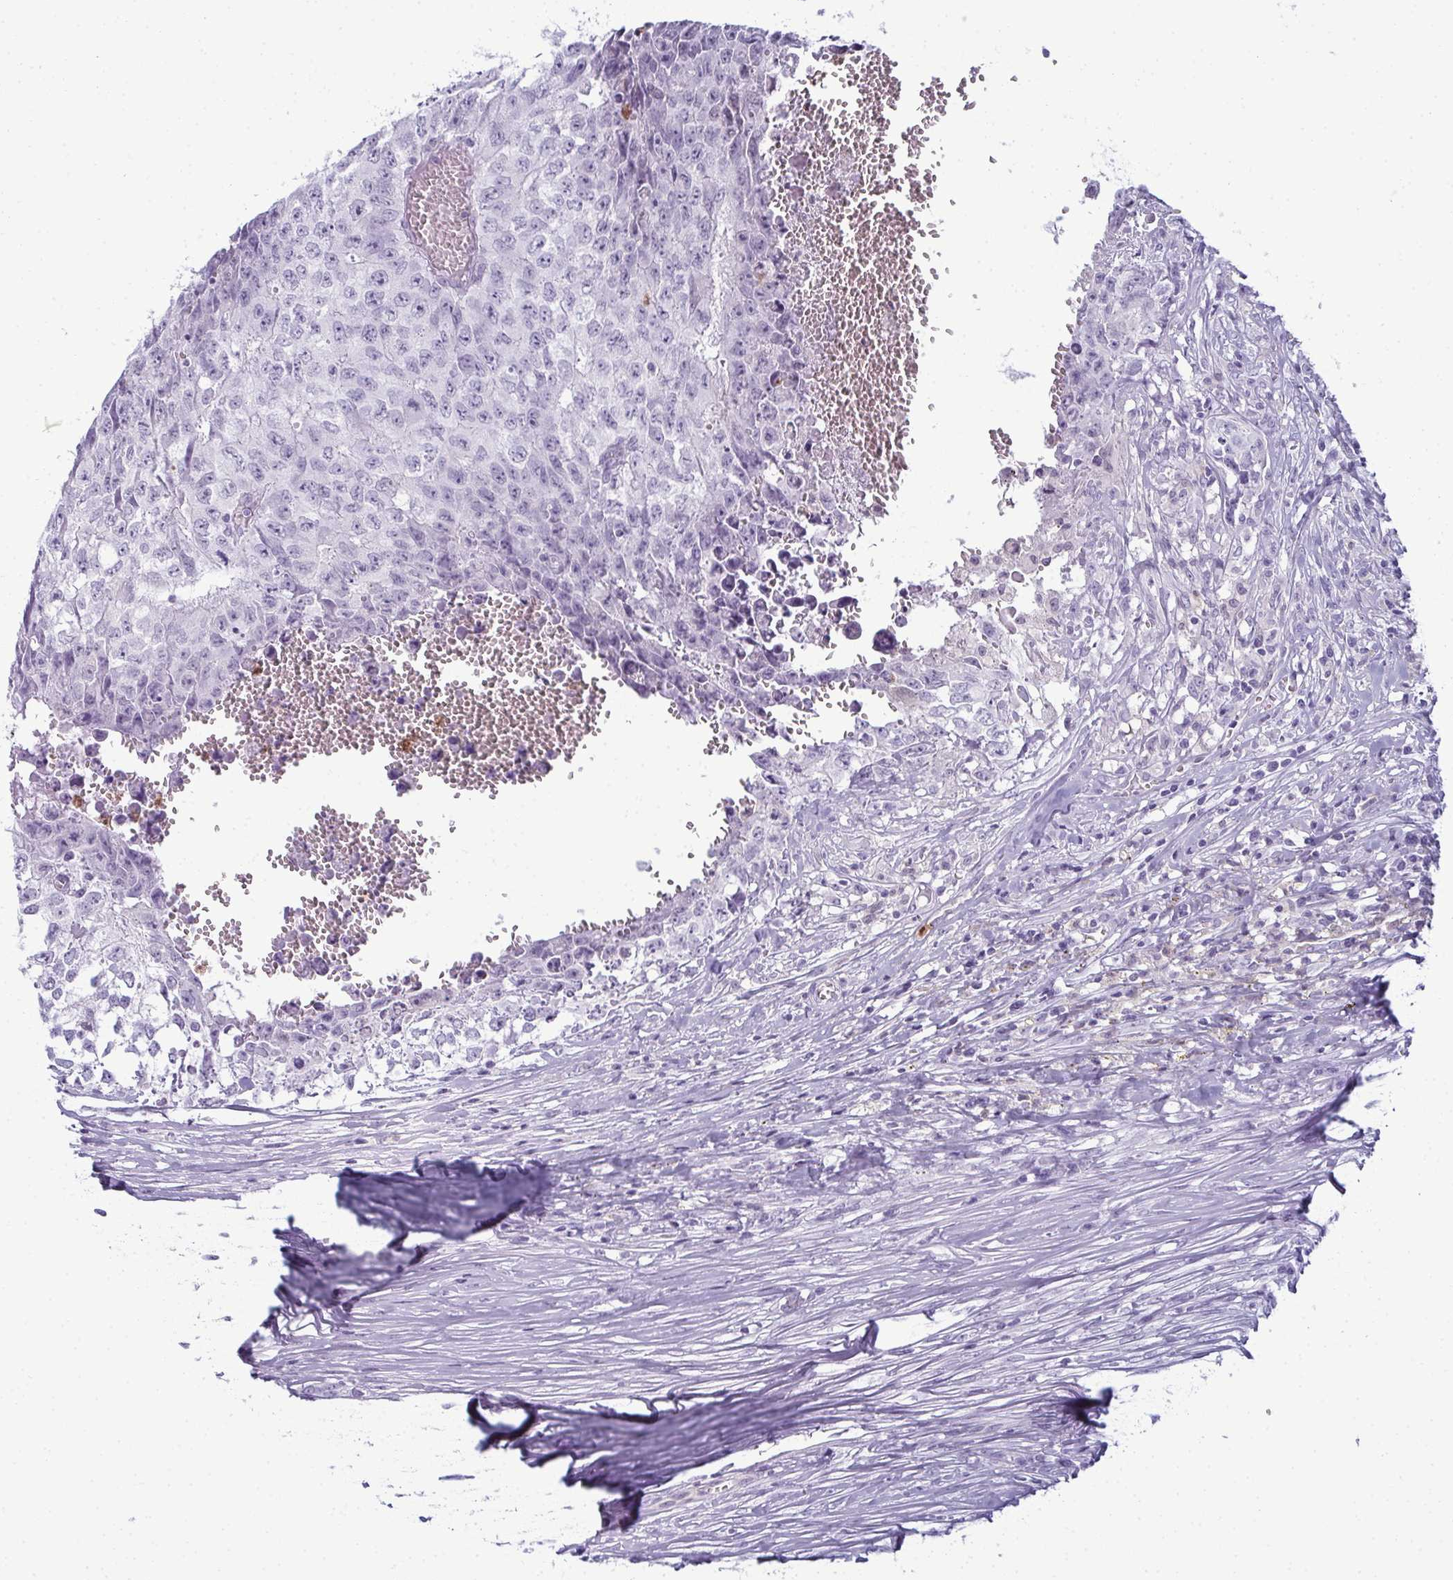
{"staining": {"intensity": "negative", "quantity": "none", "location": "none"}, "tissue": "testis cancer", "cell_type": "Tumor cells", "image_type": "cancer", "snomed": [{"axis": "morphology", "description": "Carcinoma, Embryonal, NOS"}, {"axis": "morphology", "description": "Teratoma, malignant, NOS"}, {"axis": "topography", "description": "Testis"}], "caption": "An image of human testis cancer (malignant teratoma) is negative for staining in tumor cells.", "gene": "CDA", "patient": {"sex": "male", "age": 24}}